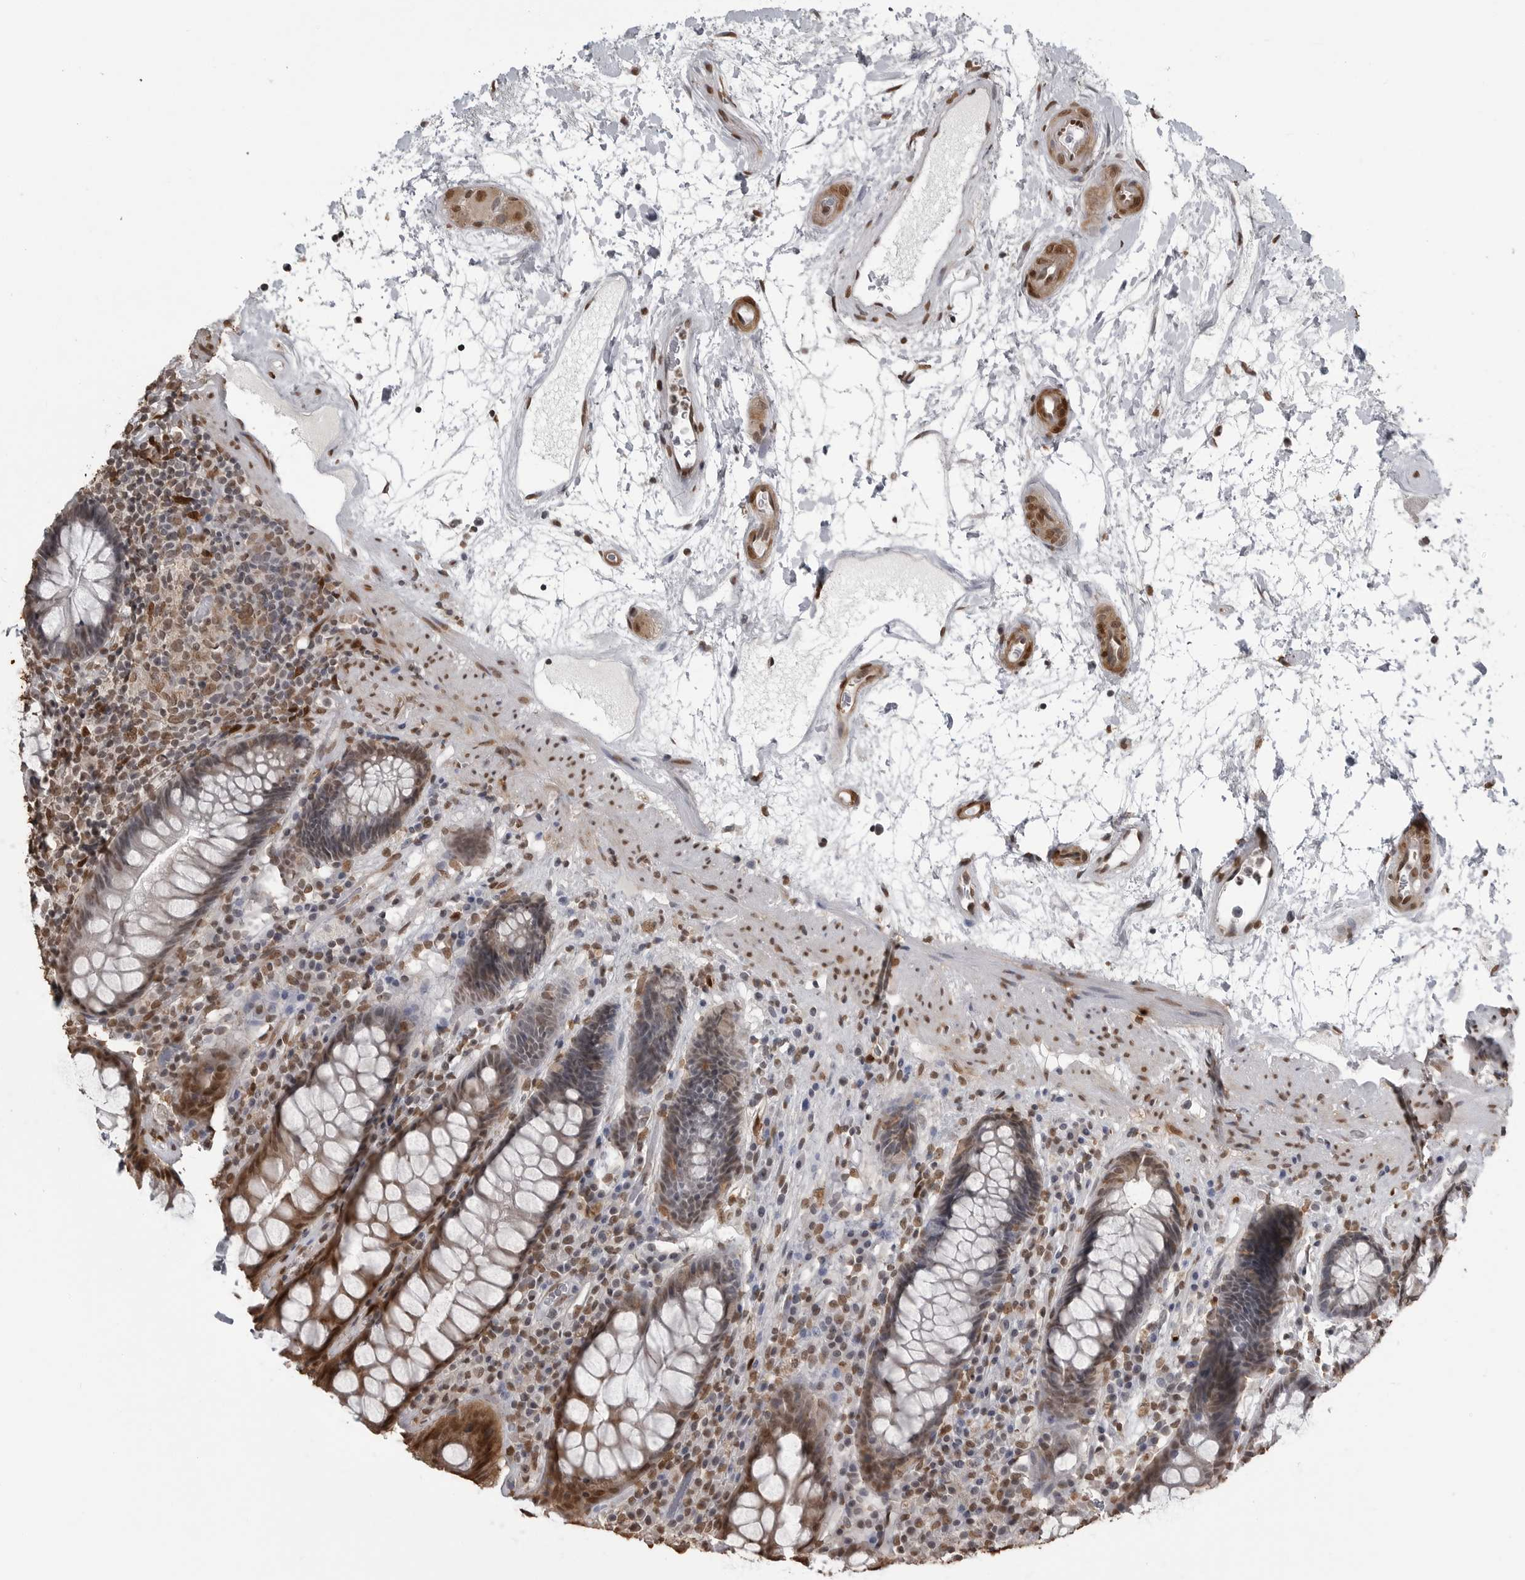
{"staining": {"intensity": "moderate", "quantity": ">75%", "location": "cytoplasmic/membranous,nuclear"}, "tissue": "rectum", "cell_type": "Glandular cells", "image_type": "normal", "snomed": [{"axis": "morphology", "description": "Normal tissue, NOS"}, {"axis": "topography", "description": "Rectum"}], "caption": "DAB immunohistochemical staining of normal human rectum shows moderate cytoplasmic/membranous,nuclear protein staining in about >75% of glandular cells.", "gene": "SMAD2", "patient": {"sex": "male", "age": 64}}